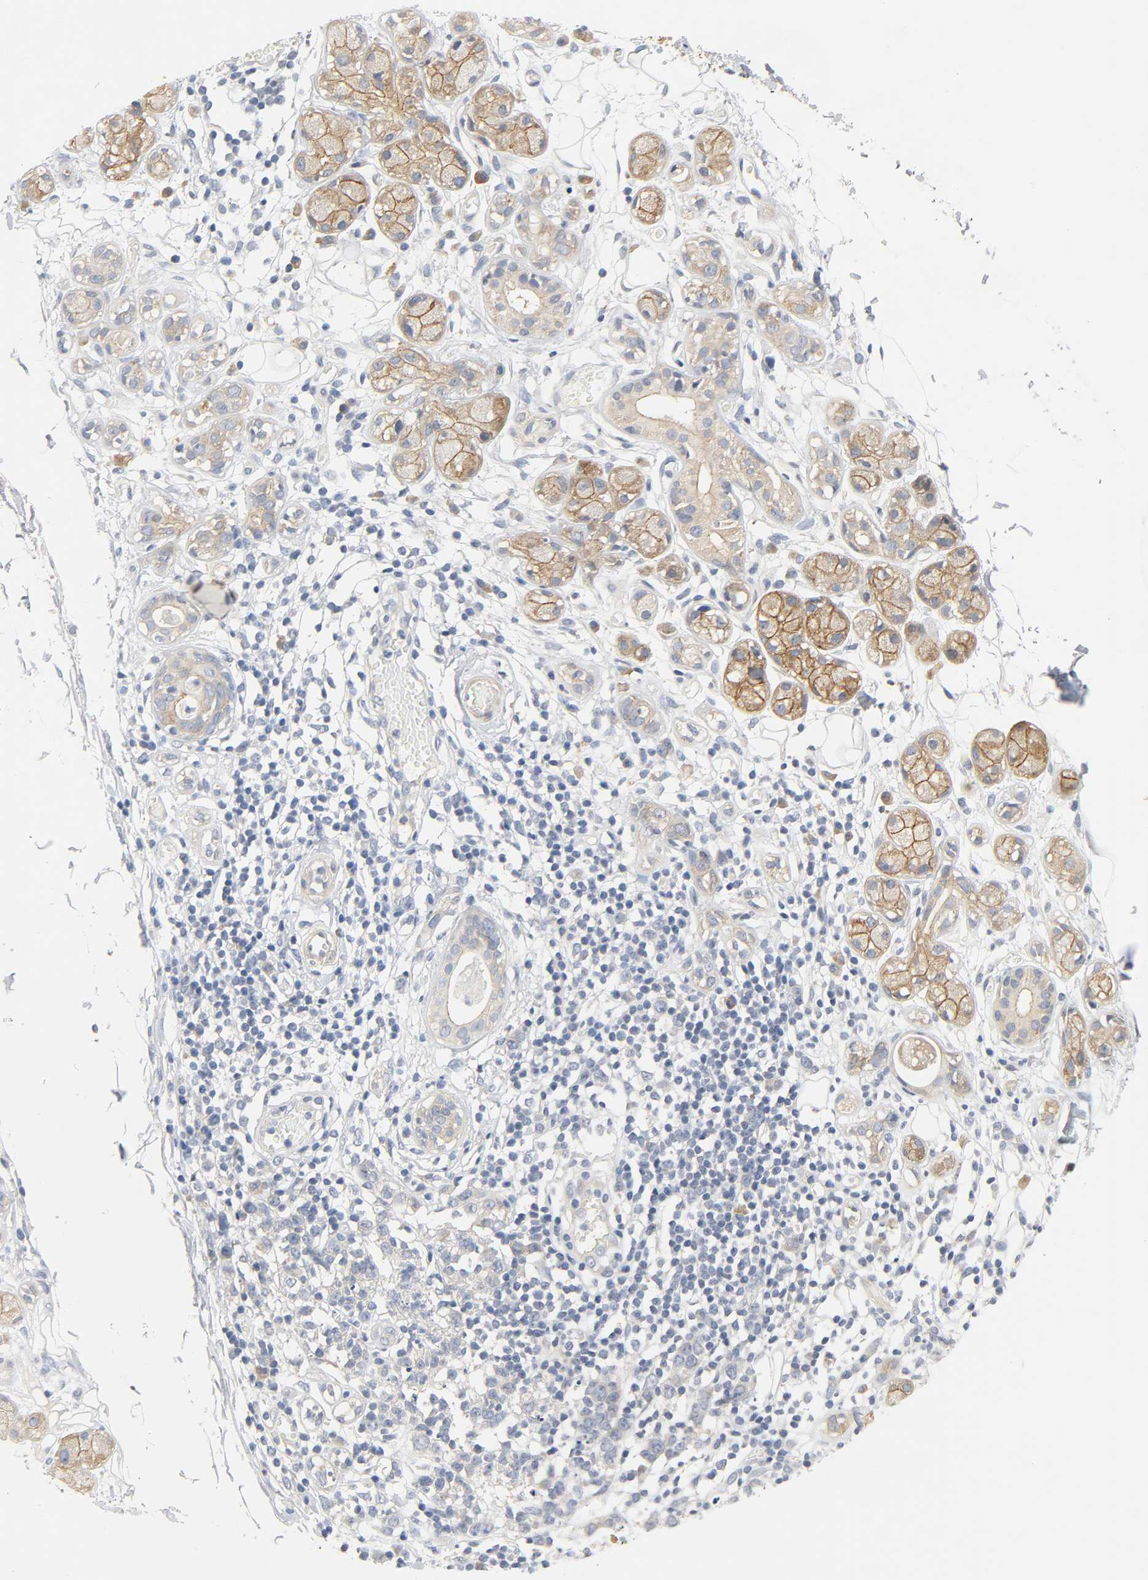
{"staining": {"intensity": "negative", "quantity": "none", "location": "none"}, "tissue": "adipose tissue", "cell_type": "Adipocytes", "image_type": "normal", "snomed": [{"axis": "morphology", "description": "Normal tissue, NOS"}, {"axis": "morphology", "description": "Inflammation, NOS"}, {"axis": "topography", "description": "Vascular tissue"}, {"axis": "topography", "description": "Salivary gland"}], "caption": "Immunohistochemistry micrograph of normal adipose tissue: adipose tissue stained with DAB (3,3'-diaminobenzidine) demonstrates no significant protein expression in adipocytes.", "gene": "ARPC1A", "patient": {"sex": "female", "age": 75}}